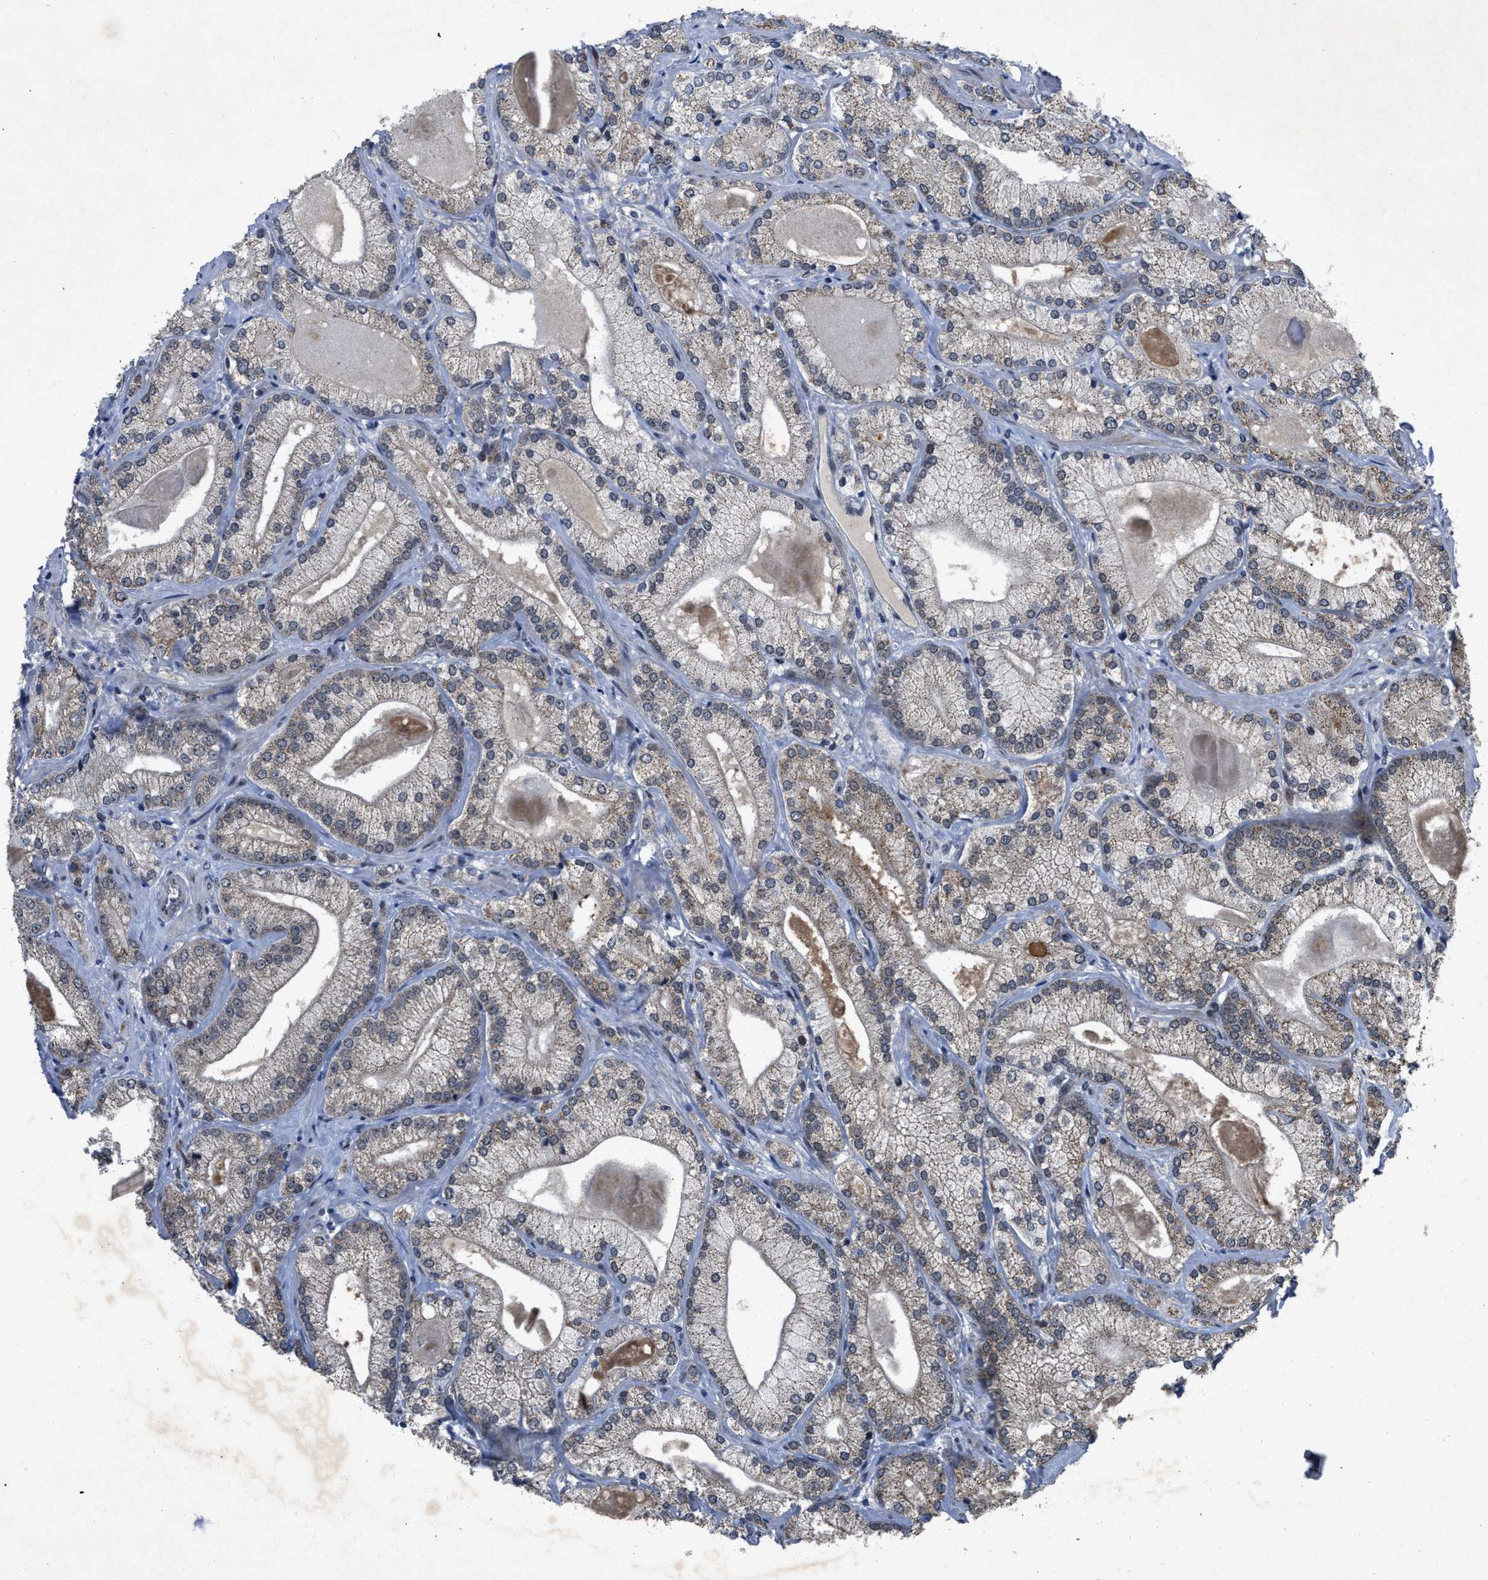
{"staining": {"intensity": "weak", "quantity": "25%-75%", "location": "cytoplasmic/membranous"}, "tissue": "prostate cancer", "cell_type": "Tumor cells", "image_type": "cancer", "snomed": [{"axis": "morphology", "description": "Adenocarcinoma, Low grade"}, {"axis": "topography", "description": "Prostate"}], "caption": "Prostate adenocarcinoma (low-grade) tissue demonstrates weak cytoplasmic/membranous positivity in approximately 25%-75% of tumor cells, visualized by immunohistochemistry.", "gene": "ZNHIT1", "patient": {"sex": "male", "age": 65}}